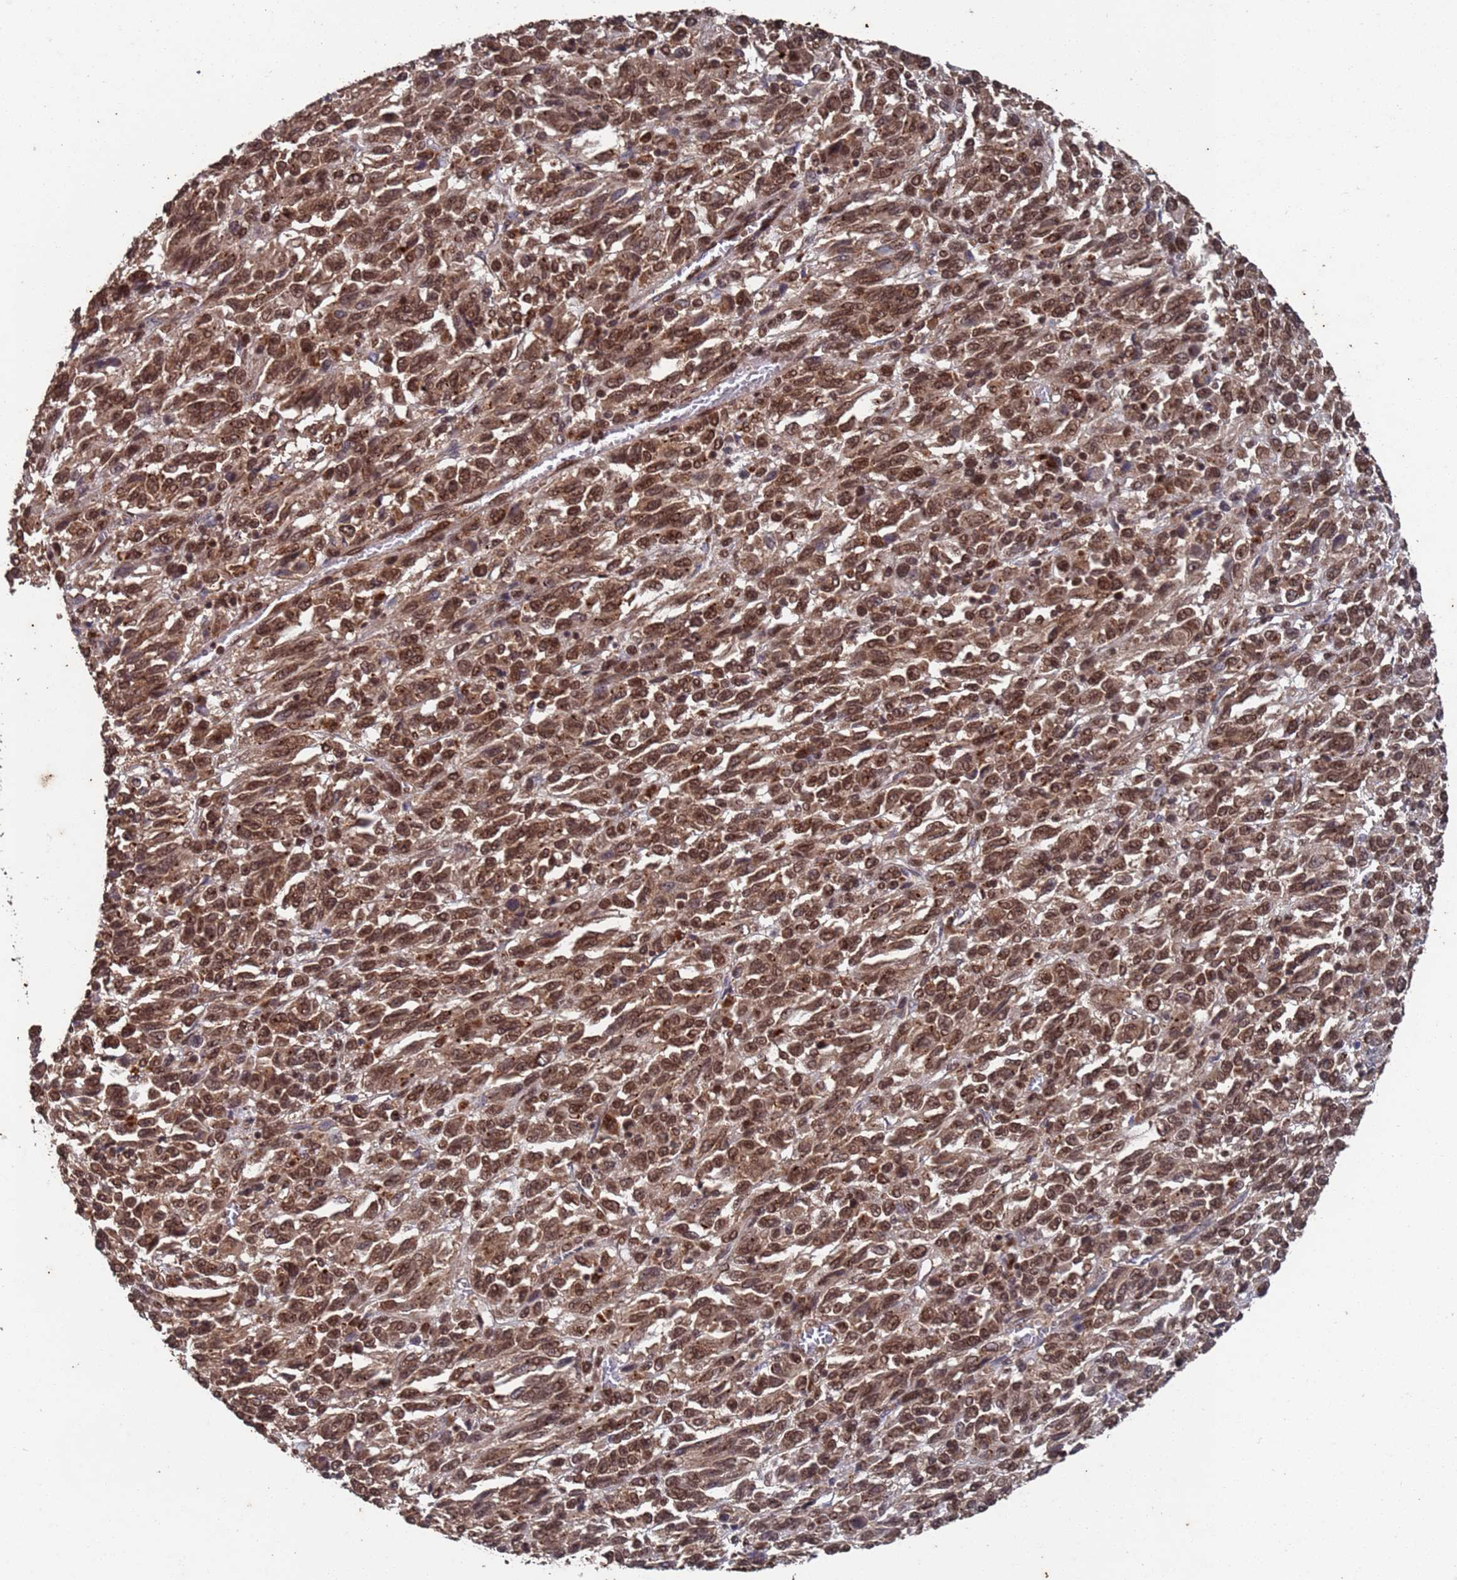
{"staining": {"intensity": "moderate", "quantity": ">75%", "location": "cytoplasmic/membranous,nuclear"}, "tissue": "melanoma", "cell_type": "Tumor cells", "image_type": "cancer", "snomed": [{"axis": "morphology", "description": "Malignant melanoma, Metastatic site"}, {"axis": "topography", "description": "Lung"}], "caption": "Malignant melanoma (metastatic site) was stained to show a protein in brown. There is medium levels of moderate cytoplasmic/membranous and nuclear expression in approximately >75% of tumor cells. The staining was performed using DAB (3,3'-diaminobenzidine) to visualize the protein expression in brown, while the nuclei were stained in blue with hematoxylin (Magnification: 20x).", "gene": "FUBP3", "patient": {"sex": "male", "age": 64}}